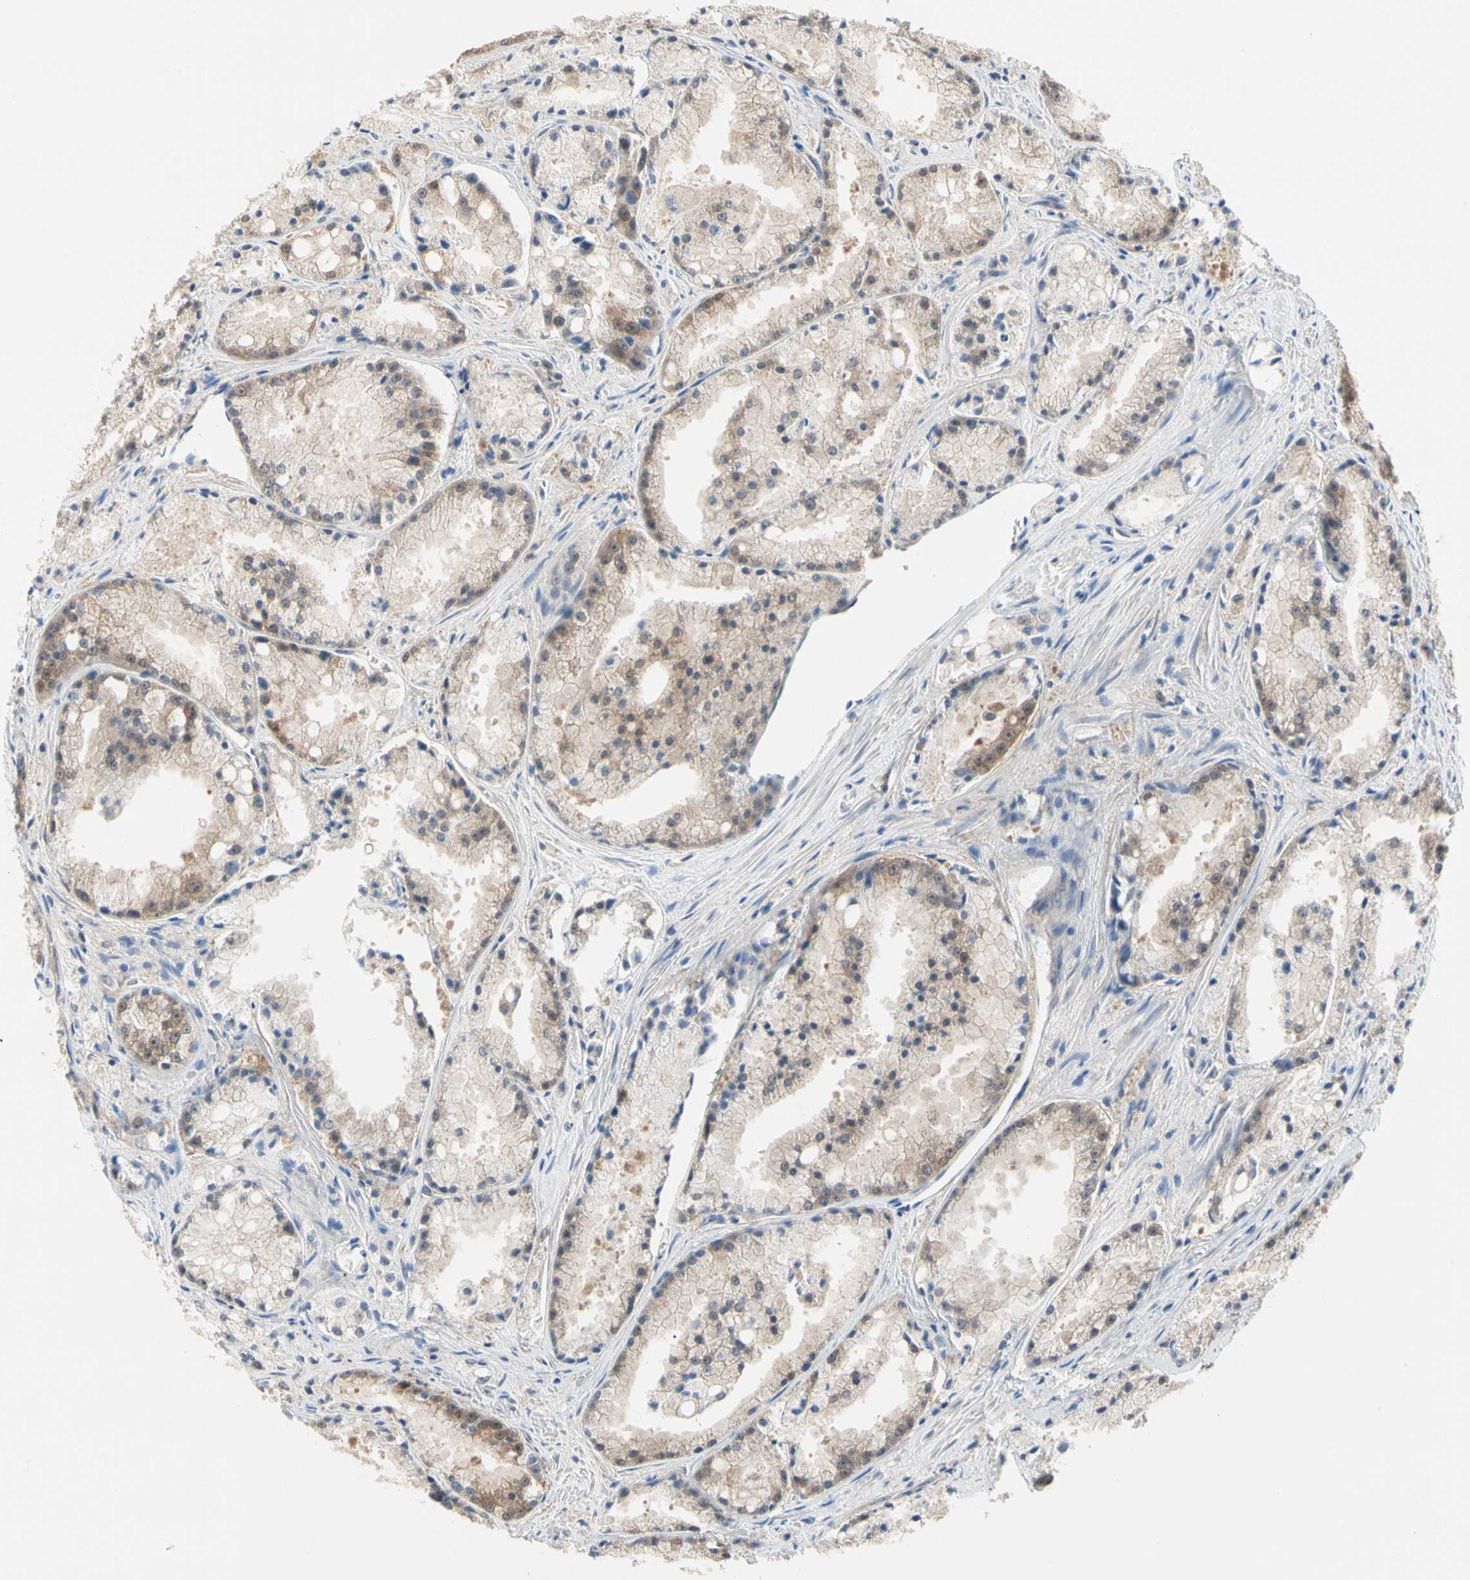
{"staining": {"intensity": "weak", "quantity": ">75%", "location": "cytoplasmic/membranous"}, "tissue": "prostate cancer", "cell_type": "Tumor cells", "image_type": "cancer", "snomed": [{"axis": "morphology", "description": "Adenocarcinoma, Low grade"}, {"axis": "topography", "description": "Prostate"}], "caption": "Immunohistochemical staining of adenocarcinoma (low-grade) (prostate) demonstrates weak cytoplasmic/membranous protein expression in approximately >75% of tumor cells. (DAB IHC with brightfield microscopy, high magnification).", "gene": "MPI", "patient": {"sex": "male", "age": 64}}